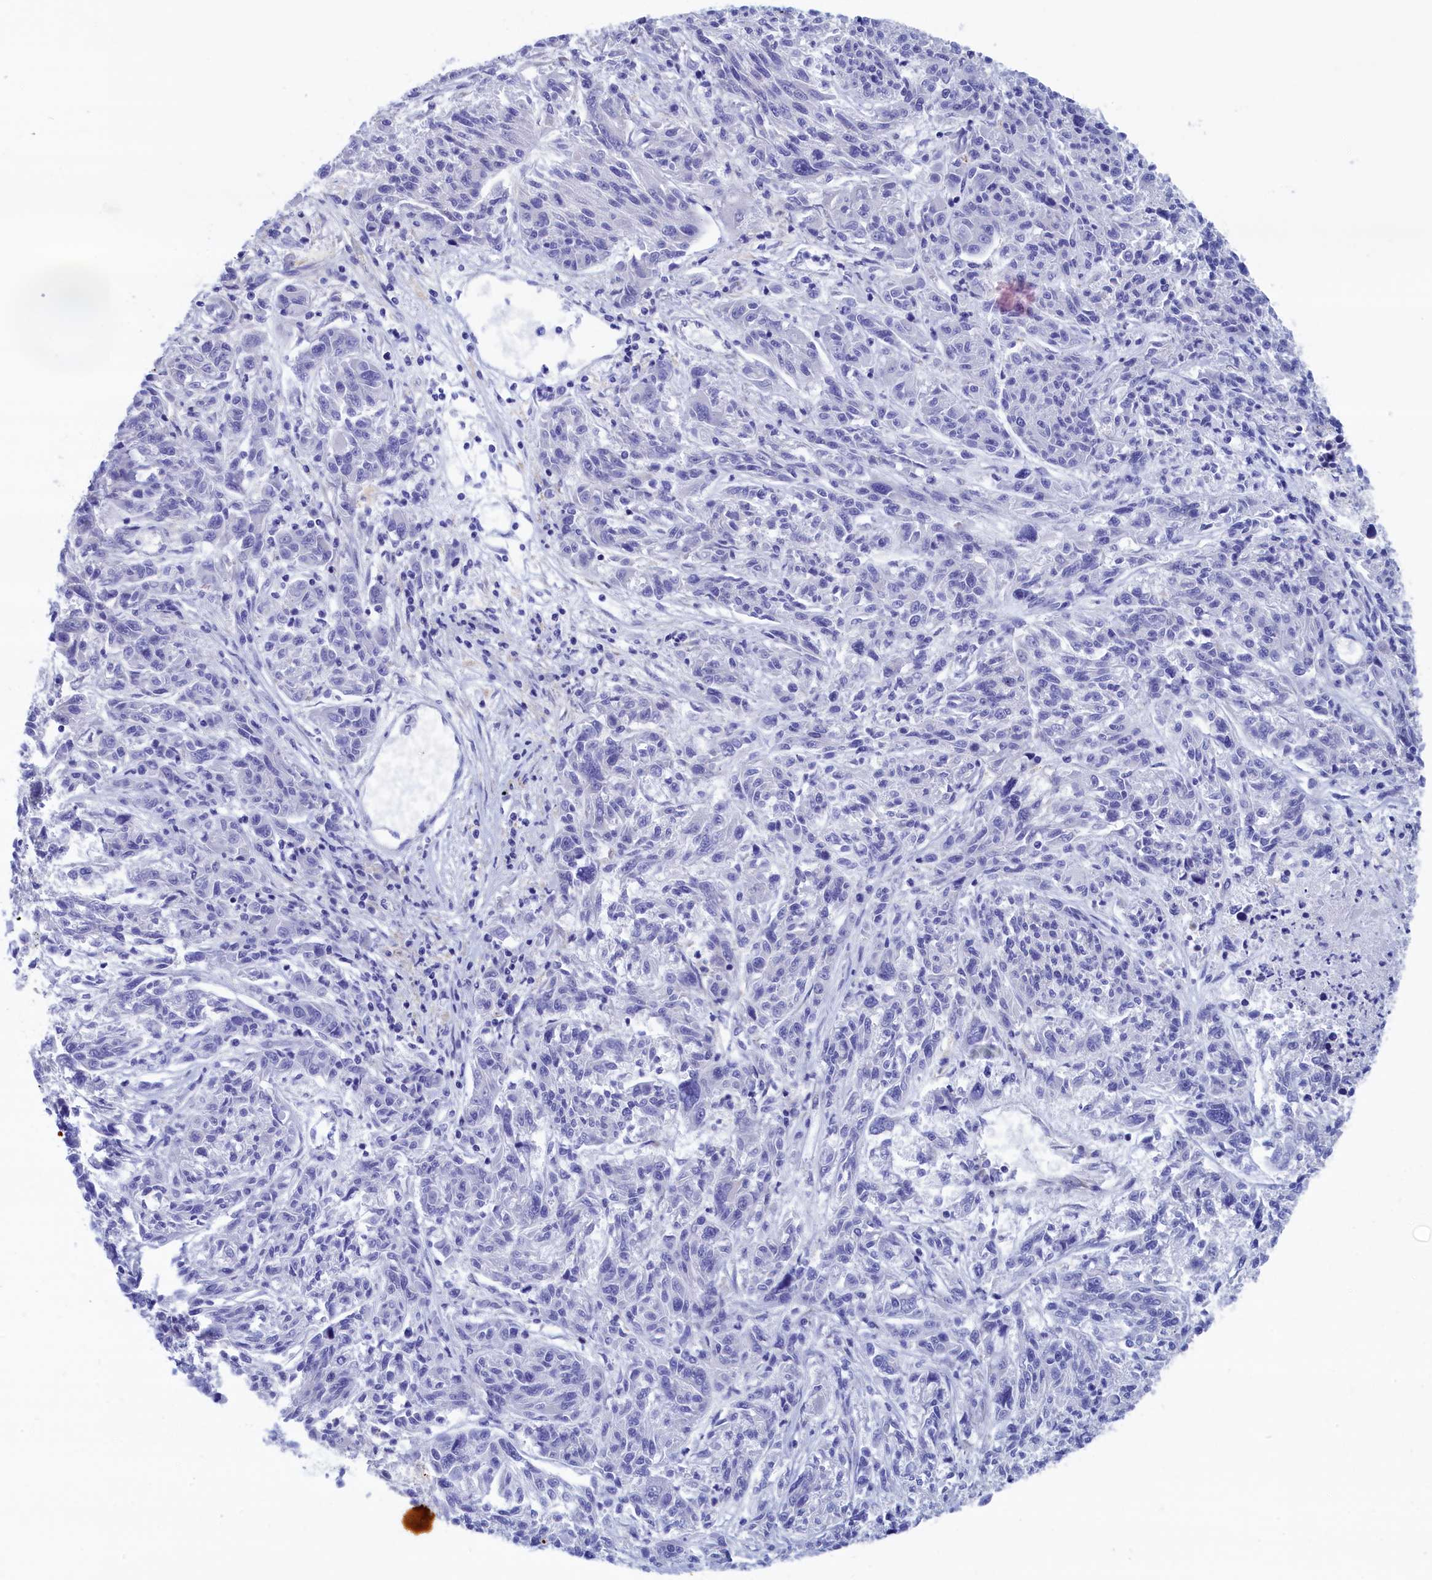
{"staining": {"intensity": "negative", "quantity": "none", "location": "none"}, "tissue": "melanoma", "cell_type": "Tumor cells", "image_type": "cancer", "snomed": [{"axis": "morphology", "description": "Malignant melanoma, NOS"}, {"axis": "topography", "description": "Skin"}], "caption": "High power microscopy photomicrograph of an immunohistochemistry (IHC) image of melanoma, revealing no significant expression in tumor cells.", "gene": "WDR83", "patient": {"sex": "male", "age": 53}}